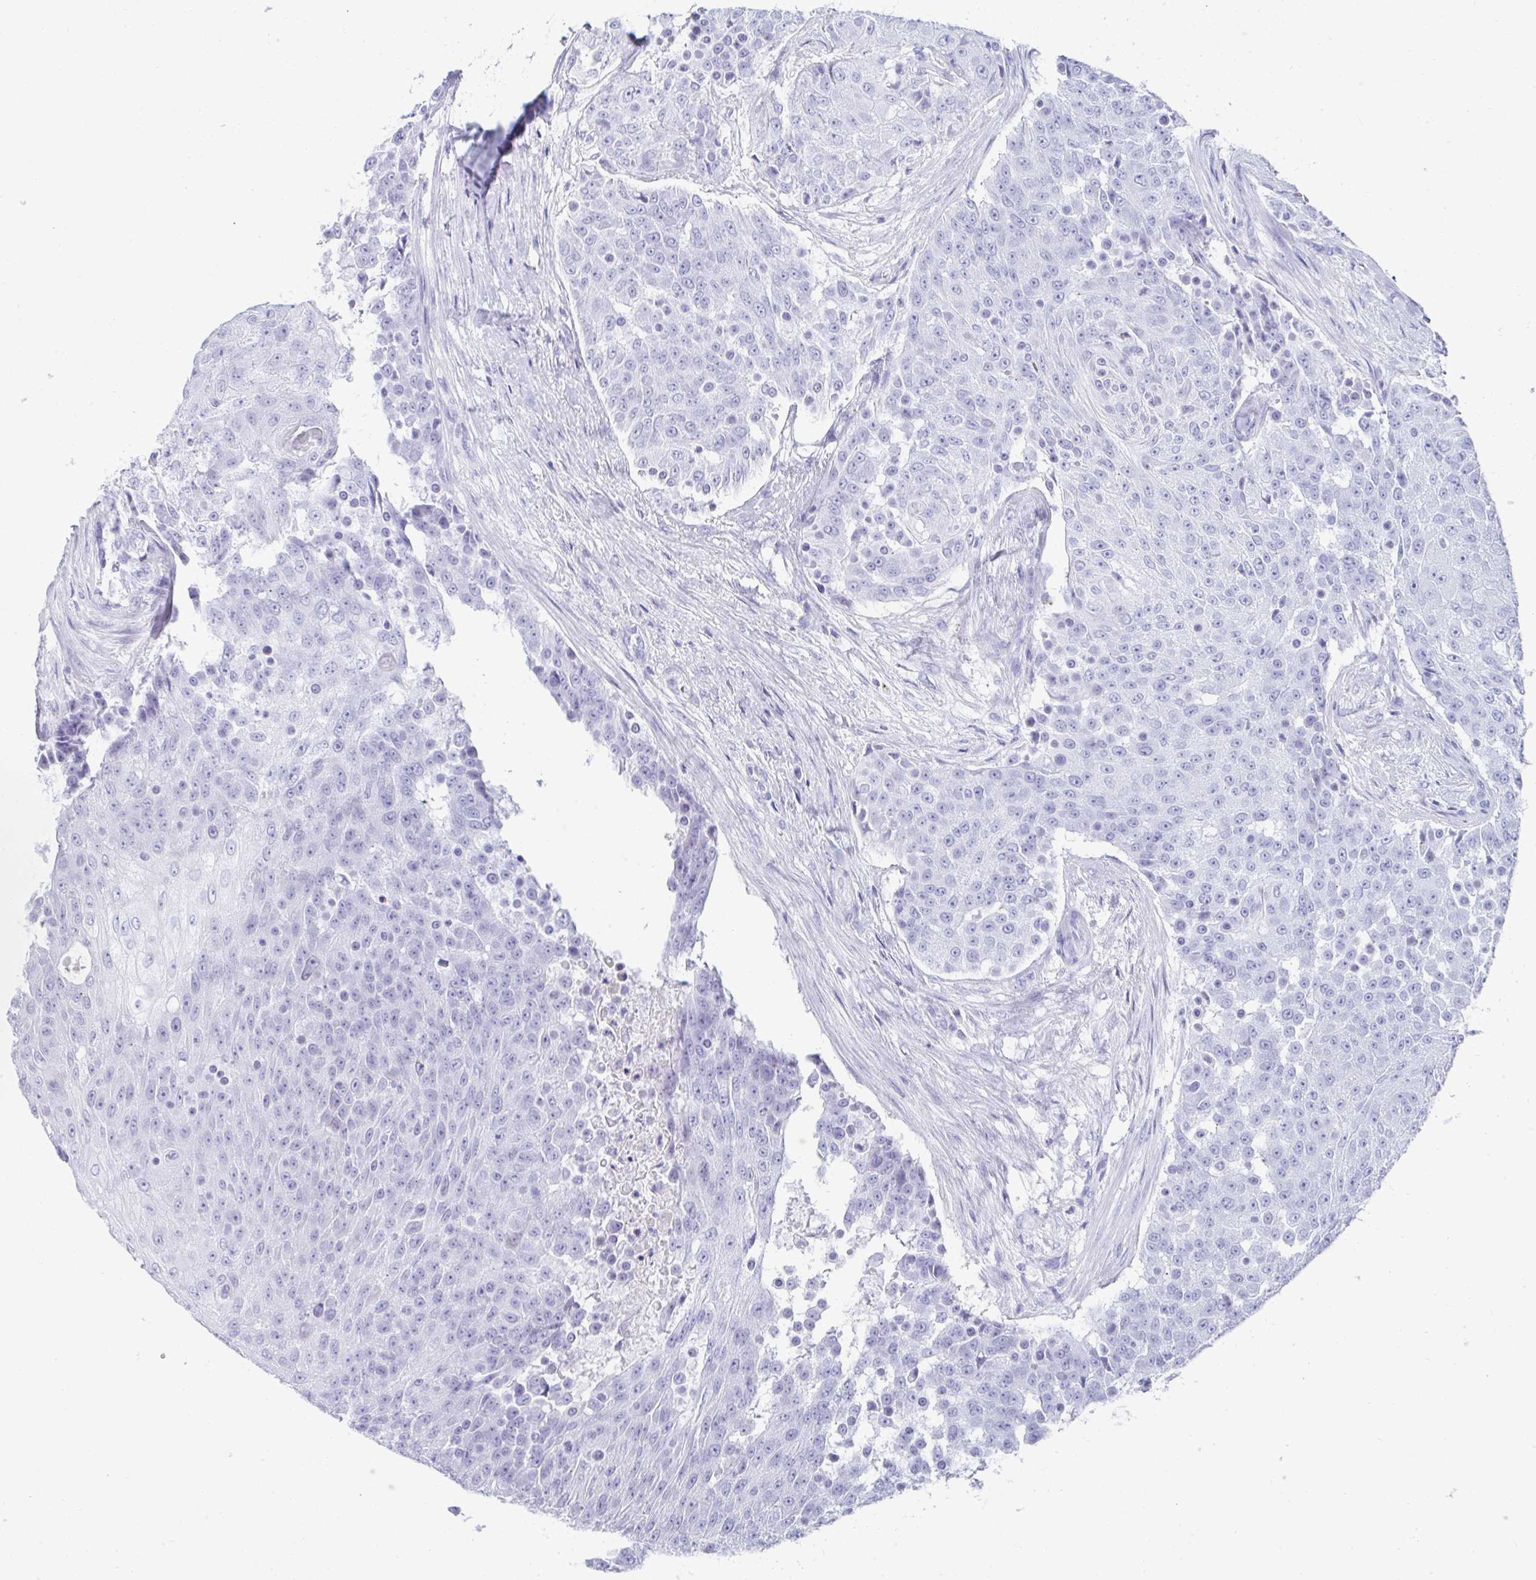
{"staining": {"intensity": "negative", "quantity": "none", "location": "none"}, "tissue": "urothelial cancer", "cell_type": "Tumor cells", "image_type": "cancer", "snomed": [{"axis": "morphology", "description": "Urothelial carcinoma, High grade"}, {"axis": "topography", "description": "Urinary bladder"}], "caption": "This is an immunohistochemistry micrograph of high-grade urothelial carcinoma. There is no staining in tumor cells.", "gene": "GKN2", "patient": {"sex": "female", "age": 63}}